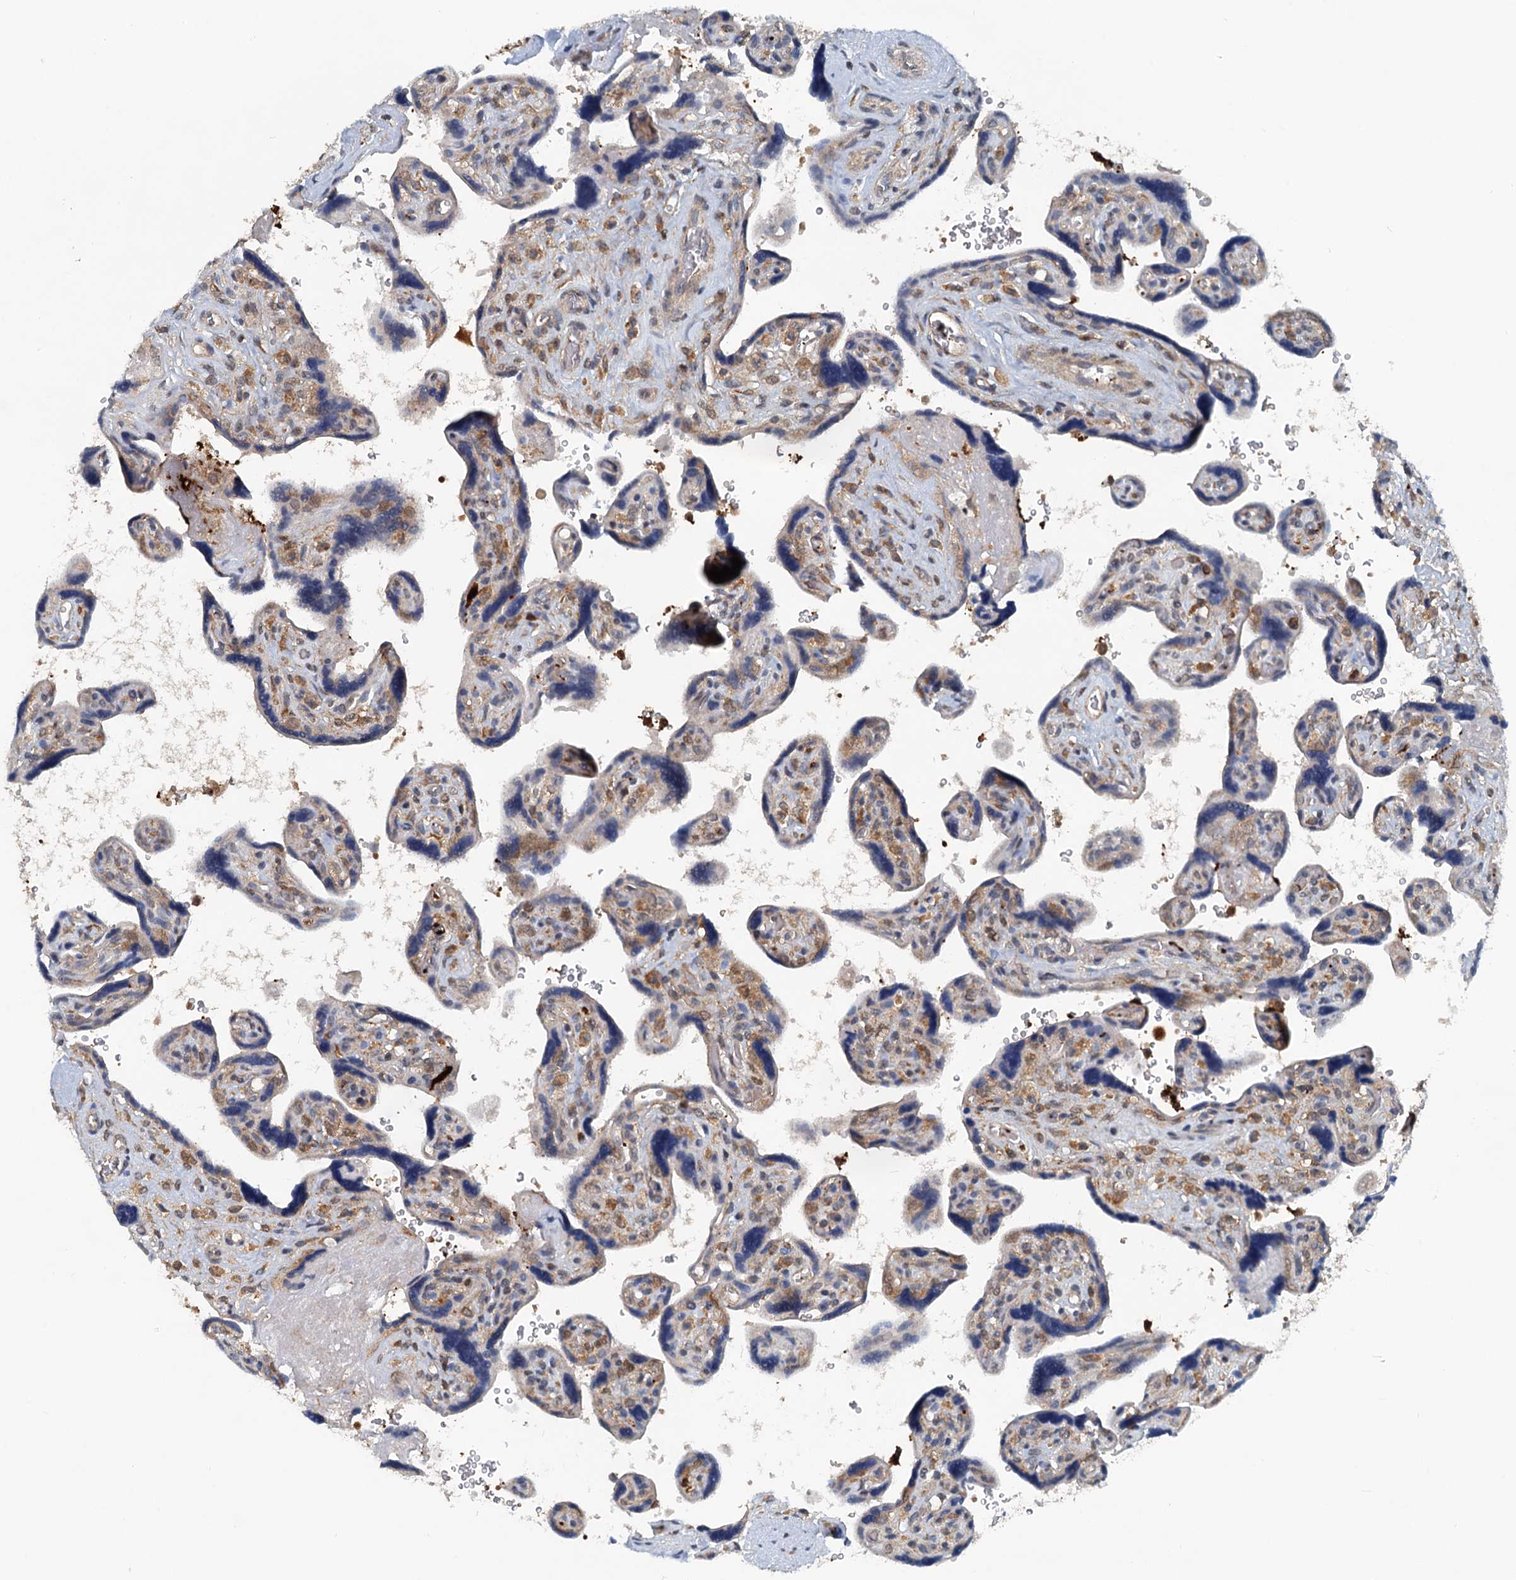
{"staining": {"intensity": "moderate", "quantity": "25%-75%", "location": "cytoplasmic/membranous"}, "tissue": "placenta", "cell_type": "Trophoblastic cells", "image_type": "normal", "snomed": [{"axis": "morphology", "description": "Normal tissue, NOS"}, {"axis": "topography", "description": "Placenta"}], "caption": "This histopathology image demonstrates benign placenta stained with immunohistochemistry to label a protein in brown. The cytoplasmic/membranous of trophoblastic cells show moderate positivity for the protein. Nuclei are counter-stained blue.", "gene": "GCLM", "patient": {"sex": "female", "age": 39}}